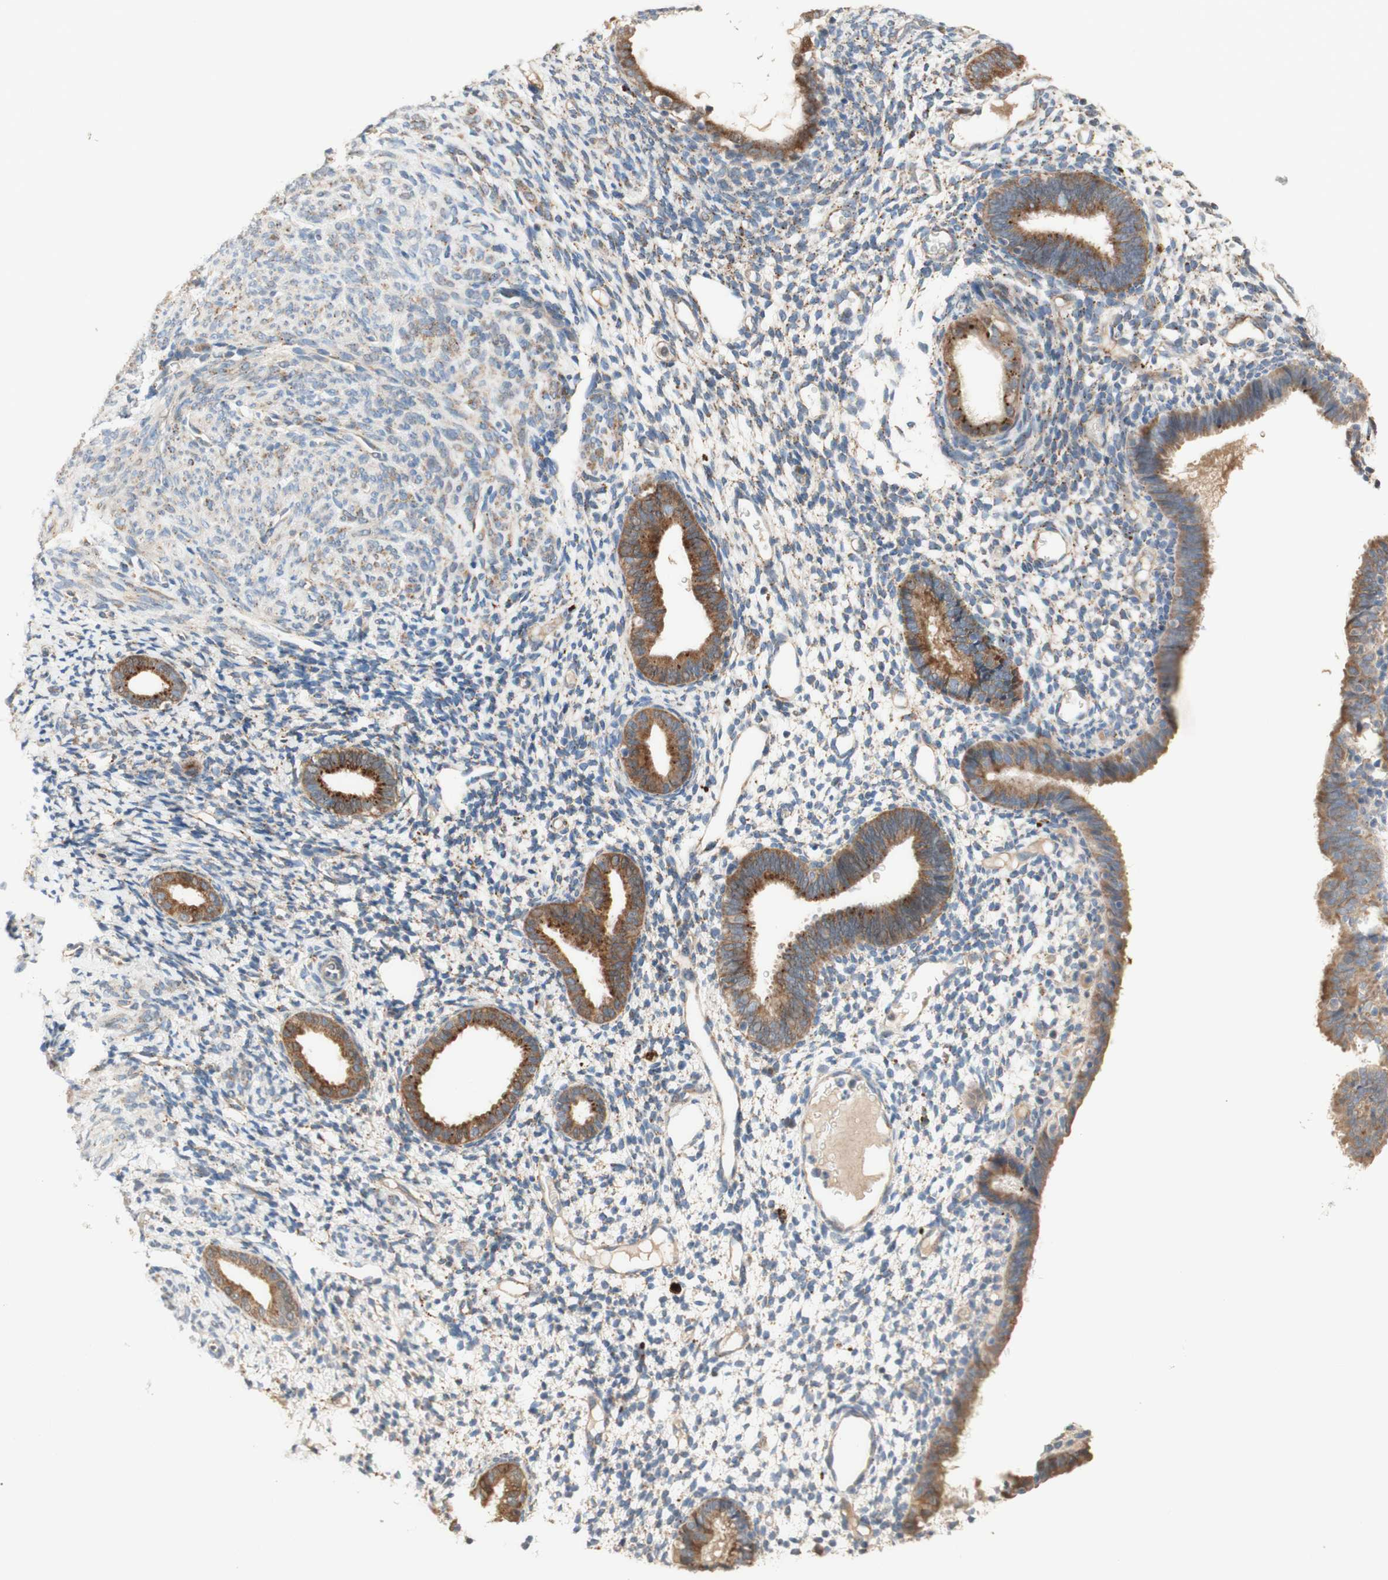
{"staining": {"intensity": "negative", "quantity": "none", "location": "none"}, "tissue": "endometrium", "cell_type": "Cells in endometrial stroma", "image_type": "normal", "snomed": [{"axis": "morphology", "description": "Normal tissue, NOS"}, {"axis": "topography", "description": "Endometrium"}], "caption": "High magnification brightfield microscopy of benign endometrium stained with DAB (brown) and counterstained with hematoxylin (blue): cells in endometrial stroma show no significant positivity. (DAB IHC visualized using brightfield microscopy, high magnification).", "gene": "PTPN21", "patient": {"sex": "female", "age": 61}}